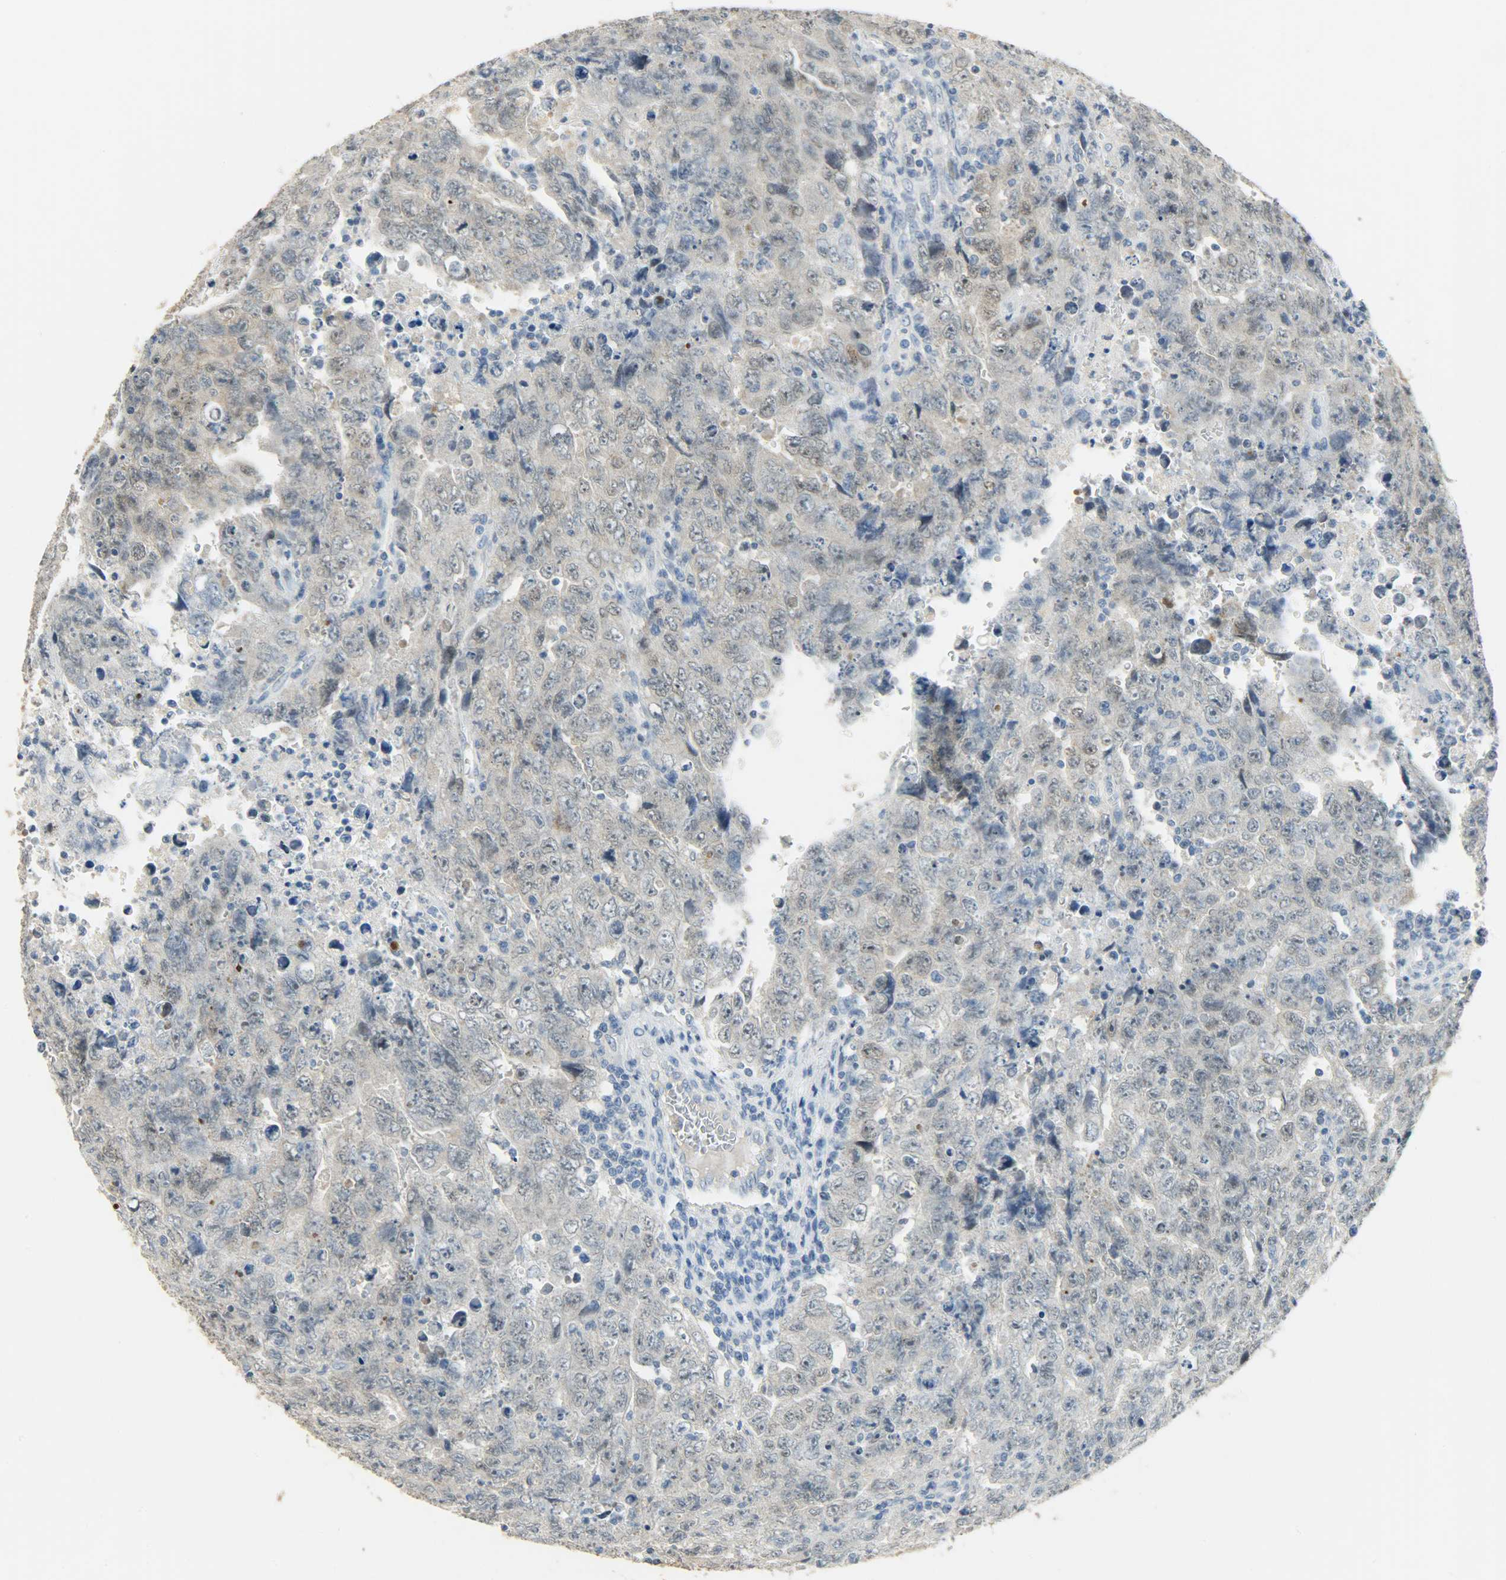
{"staining": {"intensity": "weak", "quantity": "25%-75%", "location": "cytoplasmic/membranous,nuclear"}, "tissue": "testis cancer", "cell_type": "Tumor cells", "image_type": "cancer", "snomed": [{"axis": "morphology", "description": "Carcinoma, Embryonal, NOS"}, {"axis": "topography", "description": "Testis"}], "caption": "Testis embryonal carcinoma stained with a brown dye shows weak cytoplasmic/membranous and nuclear positive staining in about 25%-75% of tumor cells.", "gene": "DNAJB6", "patient": {"sex": "male", "age": 28}}